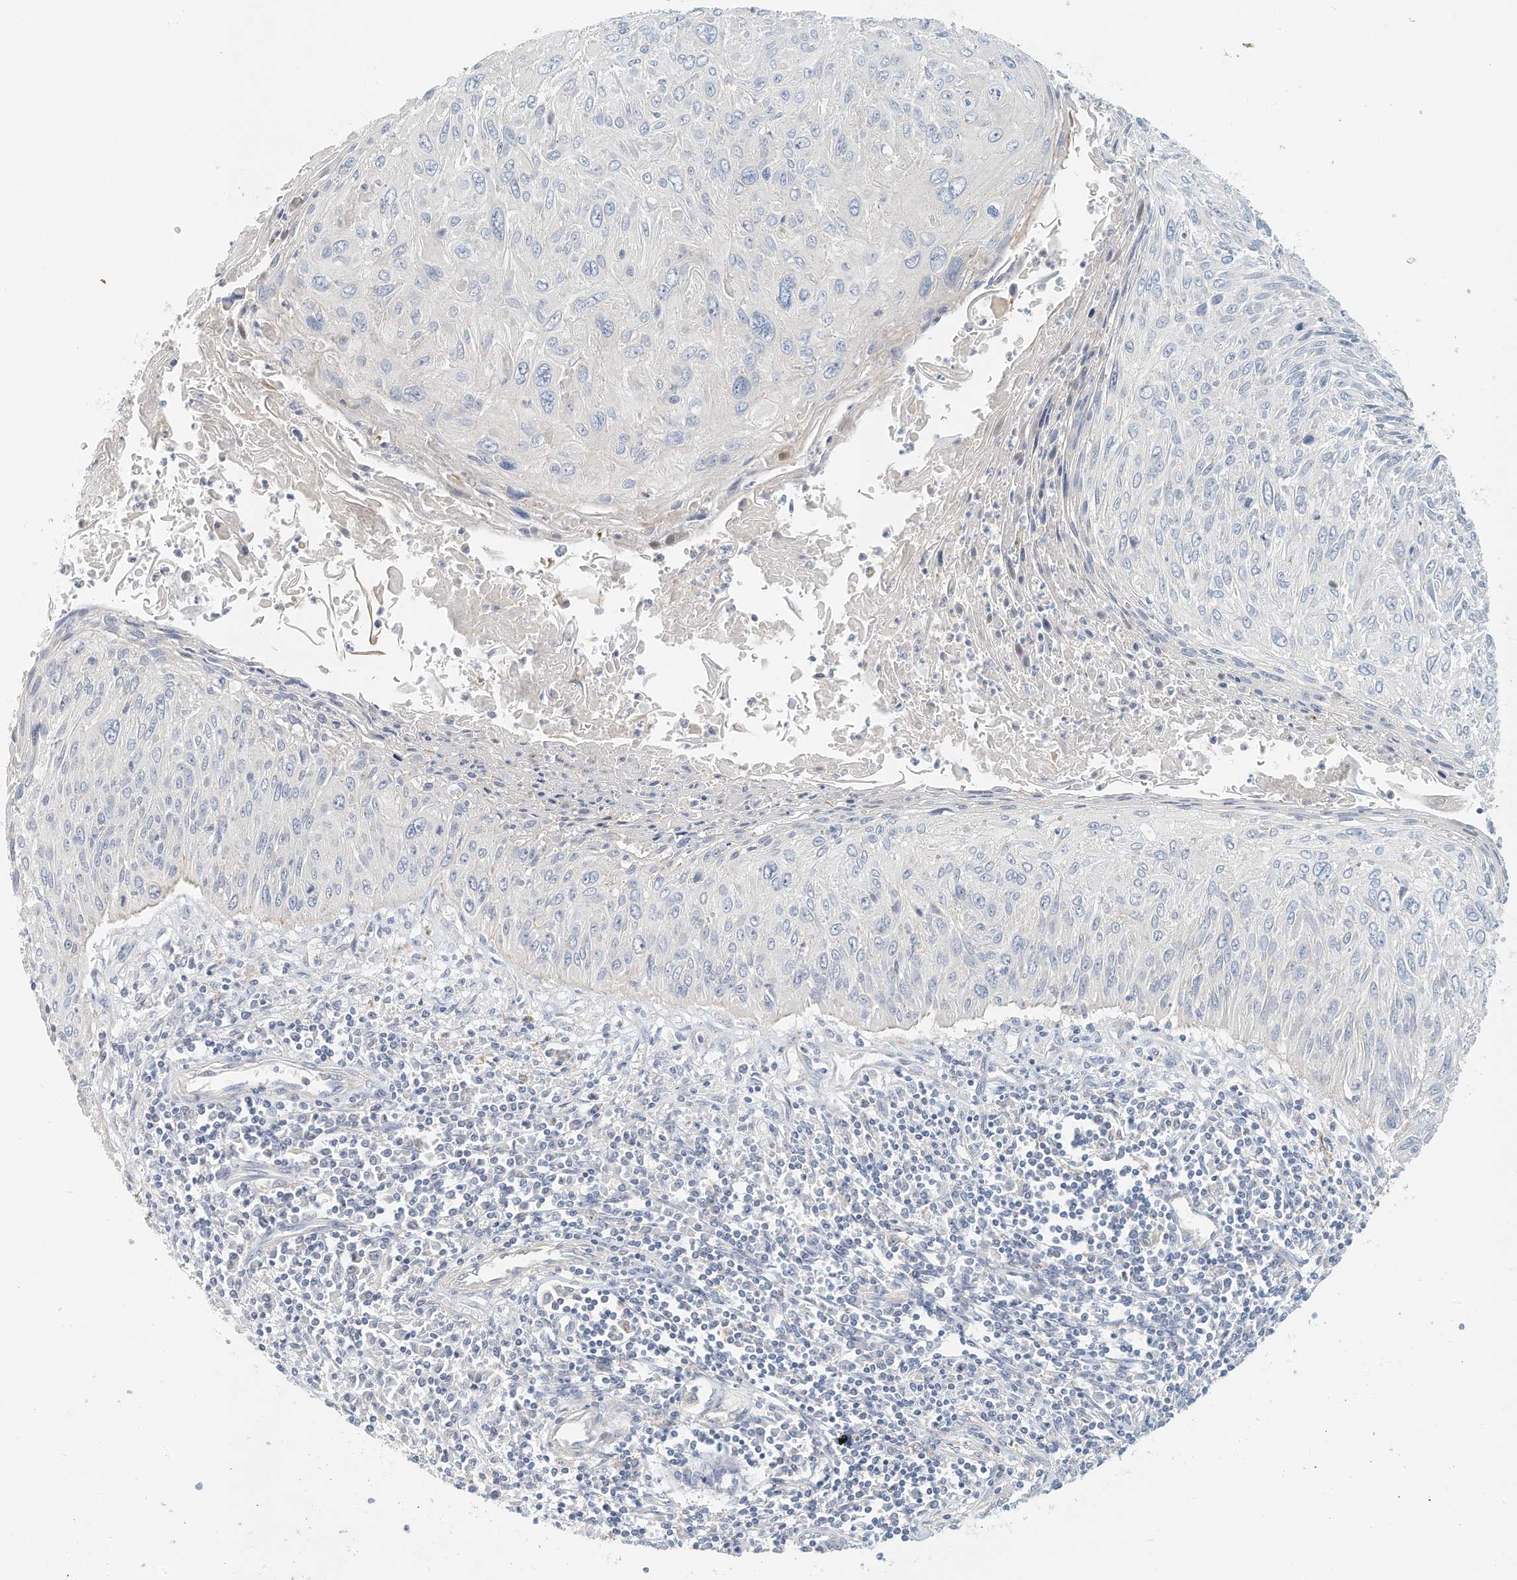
{"staining": {"intensity": "negative", "quantity": "none", "location": "none"}, "tissue": "cervical cancer", "cell_type": "Tumor cells", "image_type": "cancer", "snomed": [{"axis": "morphology", "description": "Squamous cell carcinoma, NOS"}, {"axis": "topography", "description": "Cervix"}], "caption": "An immunohistochemistry (IHC) photomicrograph of squamous cell carcinoma (cervical) is shown. There is no staining in tumor cells of squamous cell carcinoma (cervical).", "gene": "MICAL1", "patient": {"sex": "female", "age": 51}}